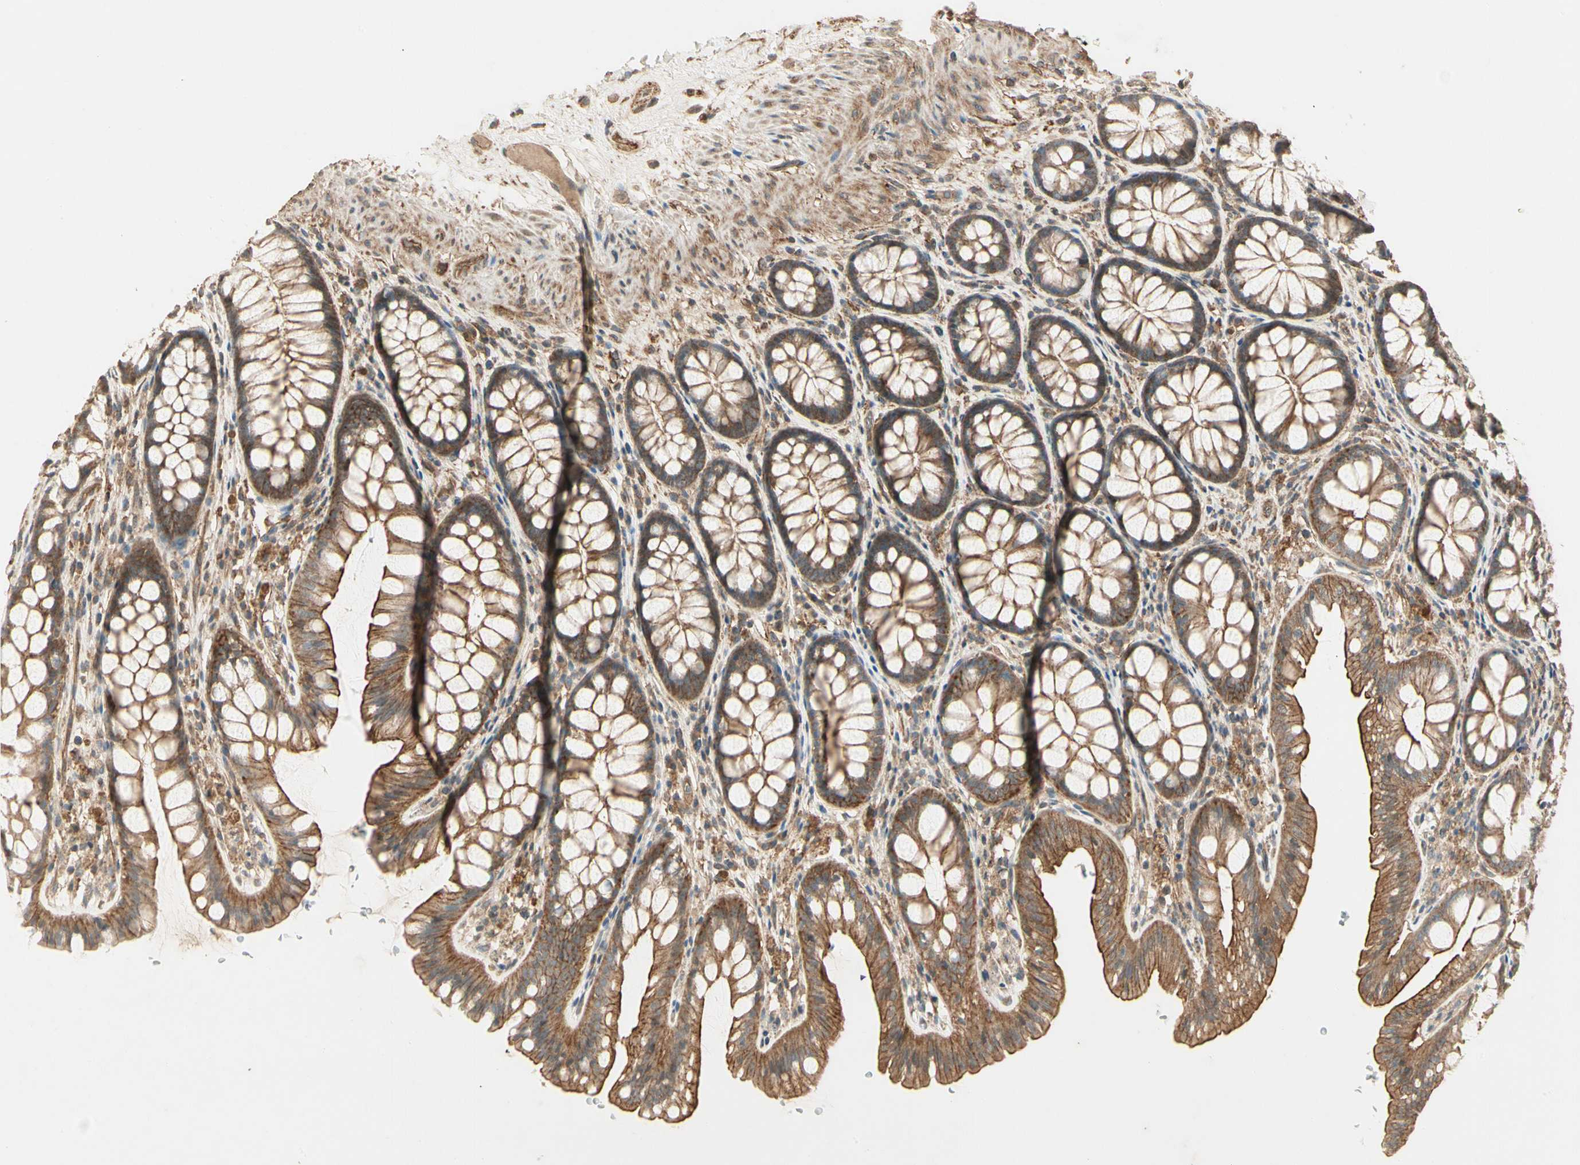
{"staining": {"intensity": "moderate", "quantity": ">75%", "location": "cytoplasmic/membranous"}, "tissue": "colon", "cell_type": "Endothelial cells", "image_type": "normal", "snomed": [{"axis": "morphology", "description": "Normal tissue, NOS"}, {"axis": "topography", "description": "Colon"}], "caption": "Brown immunohistochemical staining in unremarkable colon demonstrates moderate cytoplasmic/membranous positivity in about >75% of endothelial cells. The protein is shown in brown color, while the nuclei are stained blue.", "gene": "RNF180", "patient": {"sex": "female", "age": 55}}